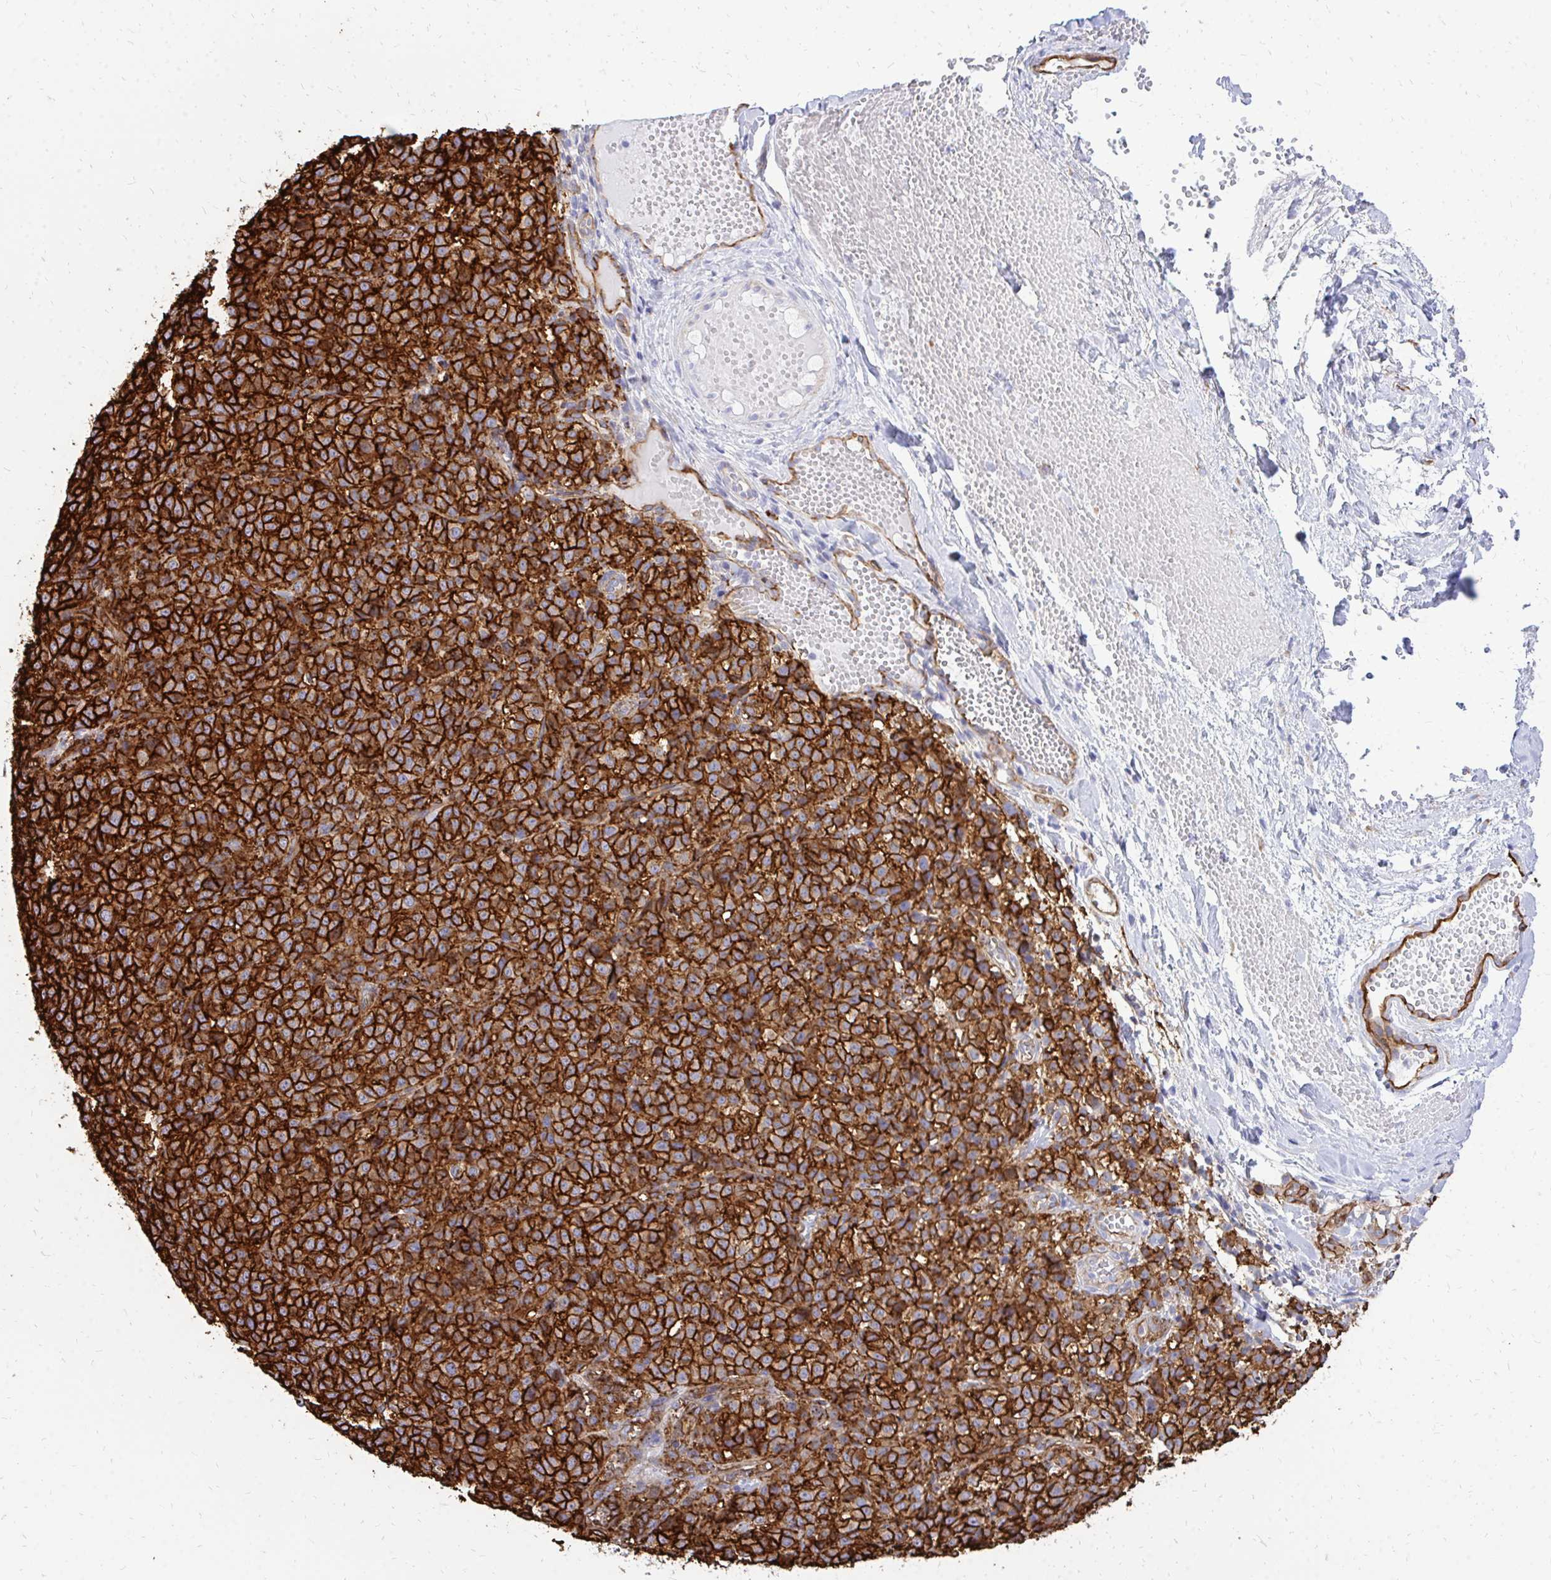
{"staining": {"intensity": "strong", "quantity": ">75%", "location": "cytoplasmic/membranous"}, "tissue": "melanoma", "cell_type": "Tumor cells", "image_type": "cancer", "snomed": [{"axis": "morphology", "description": "Normal tissue, NOS"}, {"axis": "morphology", "description": "Malignant melanoma, NOS"}, {"axis": "topography", "description": "Skin"}], "caption": "A histopathology image of human malignant melanoma stained for a protein displays strong cytoplasmic/membranous brown staining in tumor cells.", "gene": "MARCKSL1", "patient": {"sex": "female", "age": 34}}